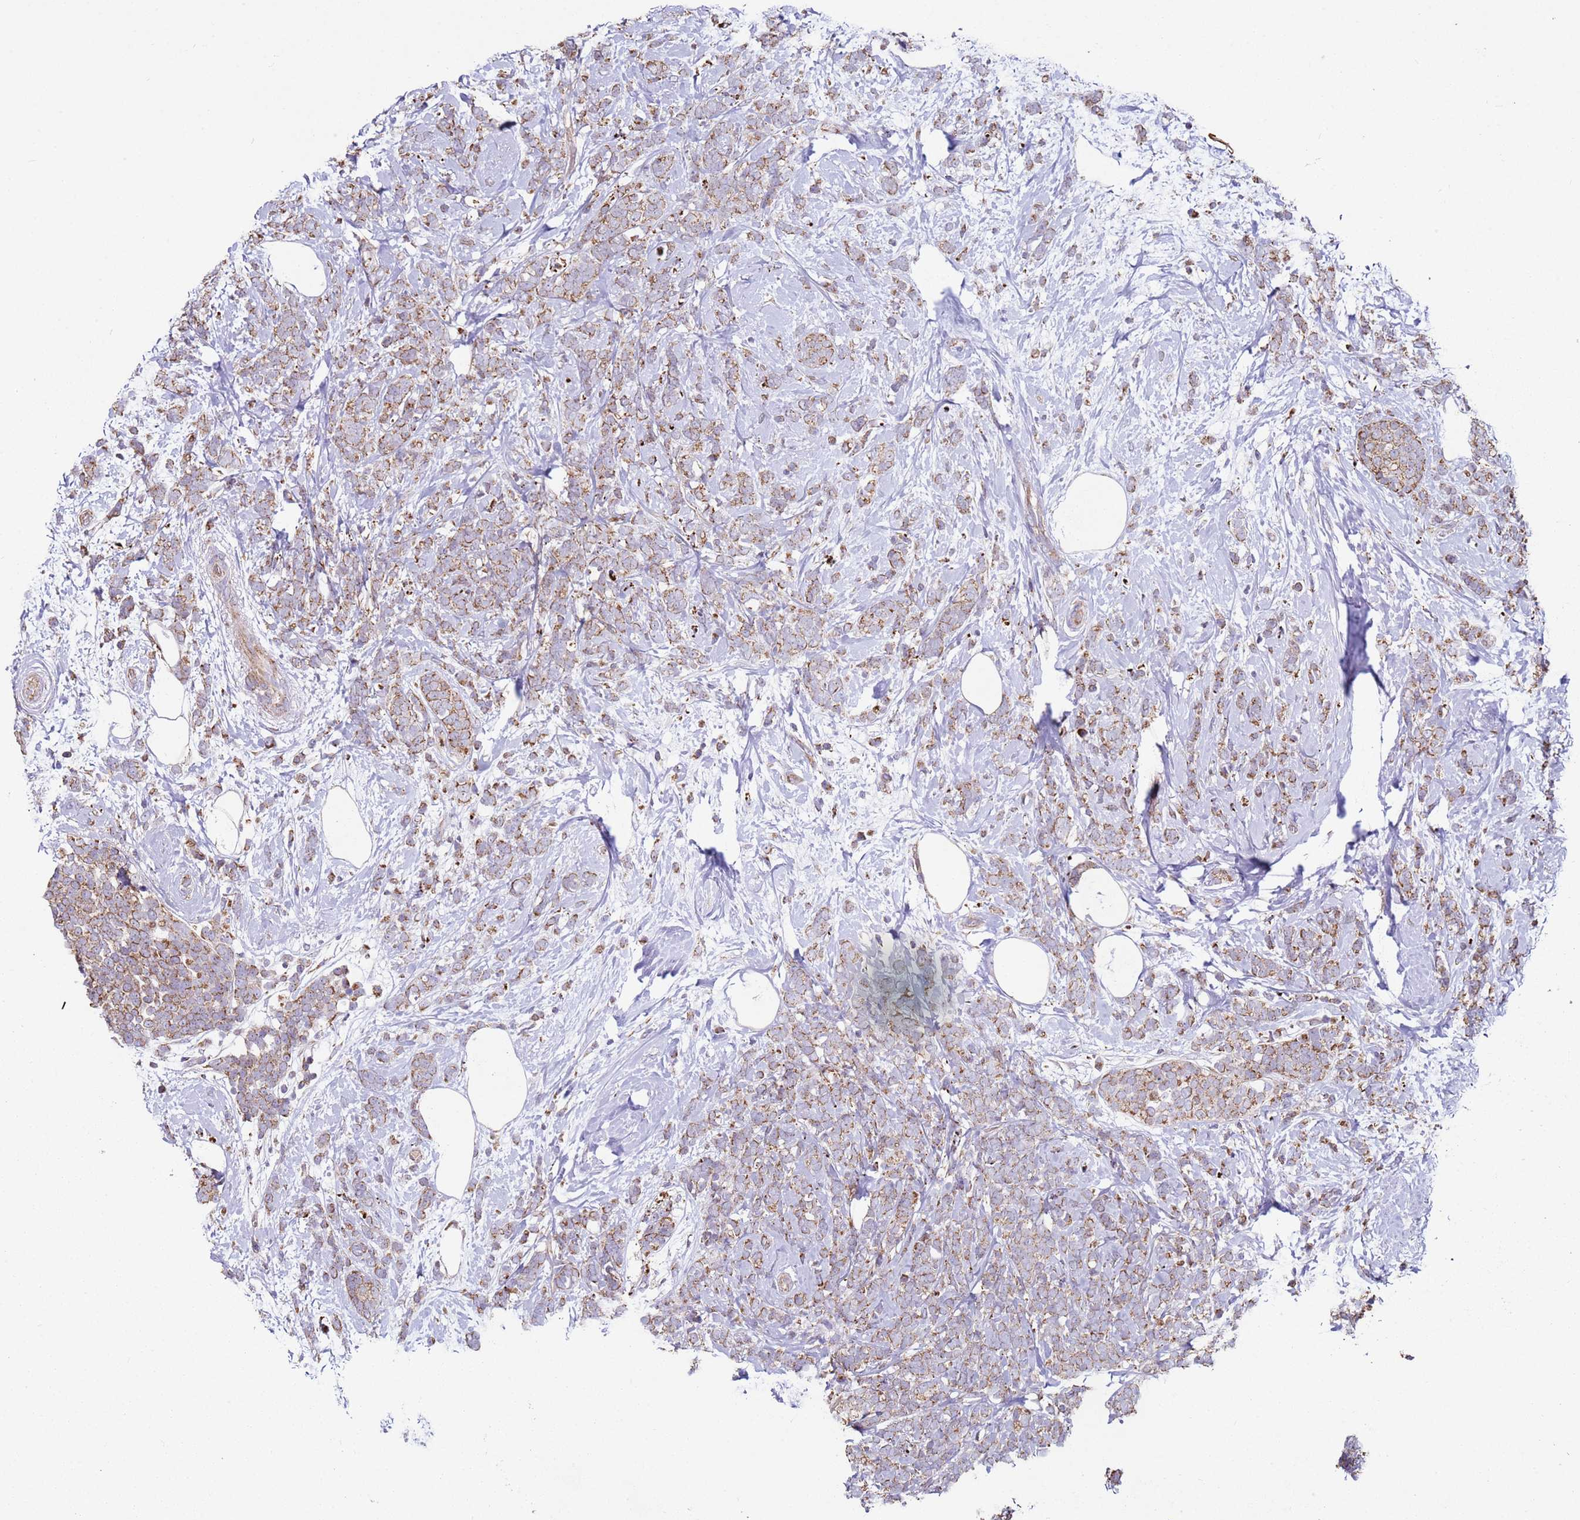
{"staining": {"intensity": "weak", "quantity": ">75%", "location": "cytoplasmic/membranous"}, "tissue": "breast cancer", "cell_type": "Tumor cells", "image_type": "cancer", "snomed": [{"axis": "morphology", "description": "Lobular carcinoma"}, {"axis": "topography", "description": "Breast"}], "caption": "High-magnification brightfield microscopy of breast cancer (lobular carcinoma) stained with DAB (3,3'-diaminobenzidine) (brown) and counterstained with hematoxylin (blue). tumor cells exhibit weak cytoplasmic/membranous staining is identified in approximately>75% of cells.", "gene": "FBXO33", "patient": {"sex": "female", "age": 58}}